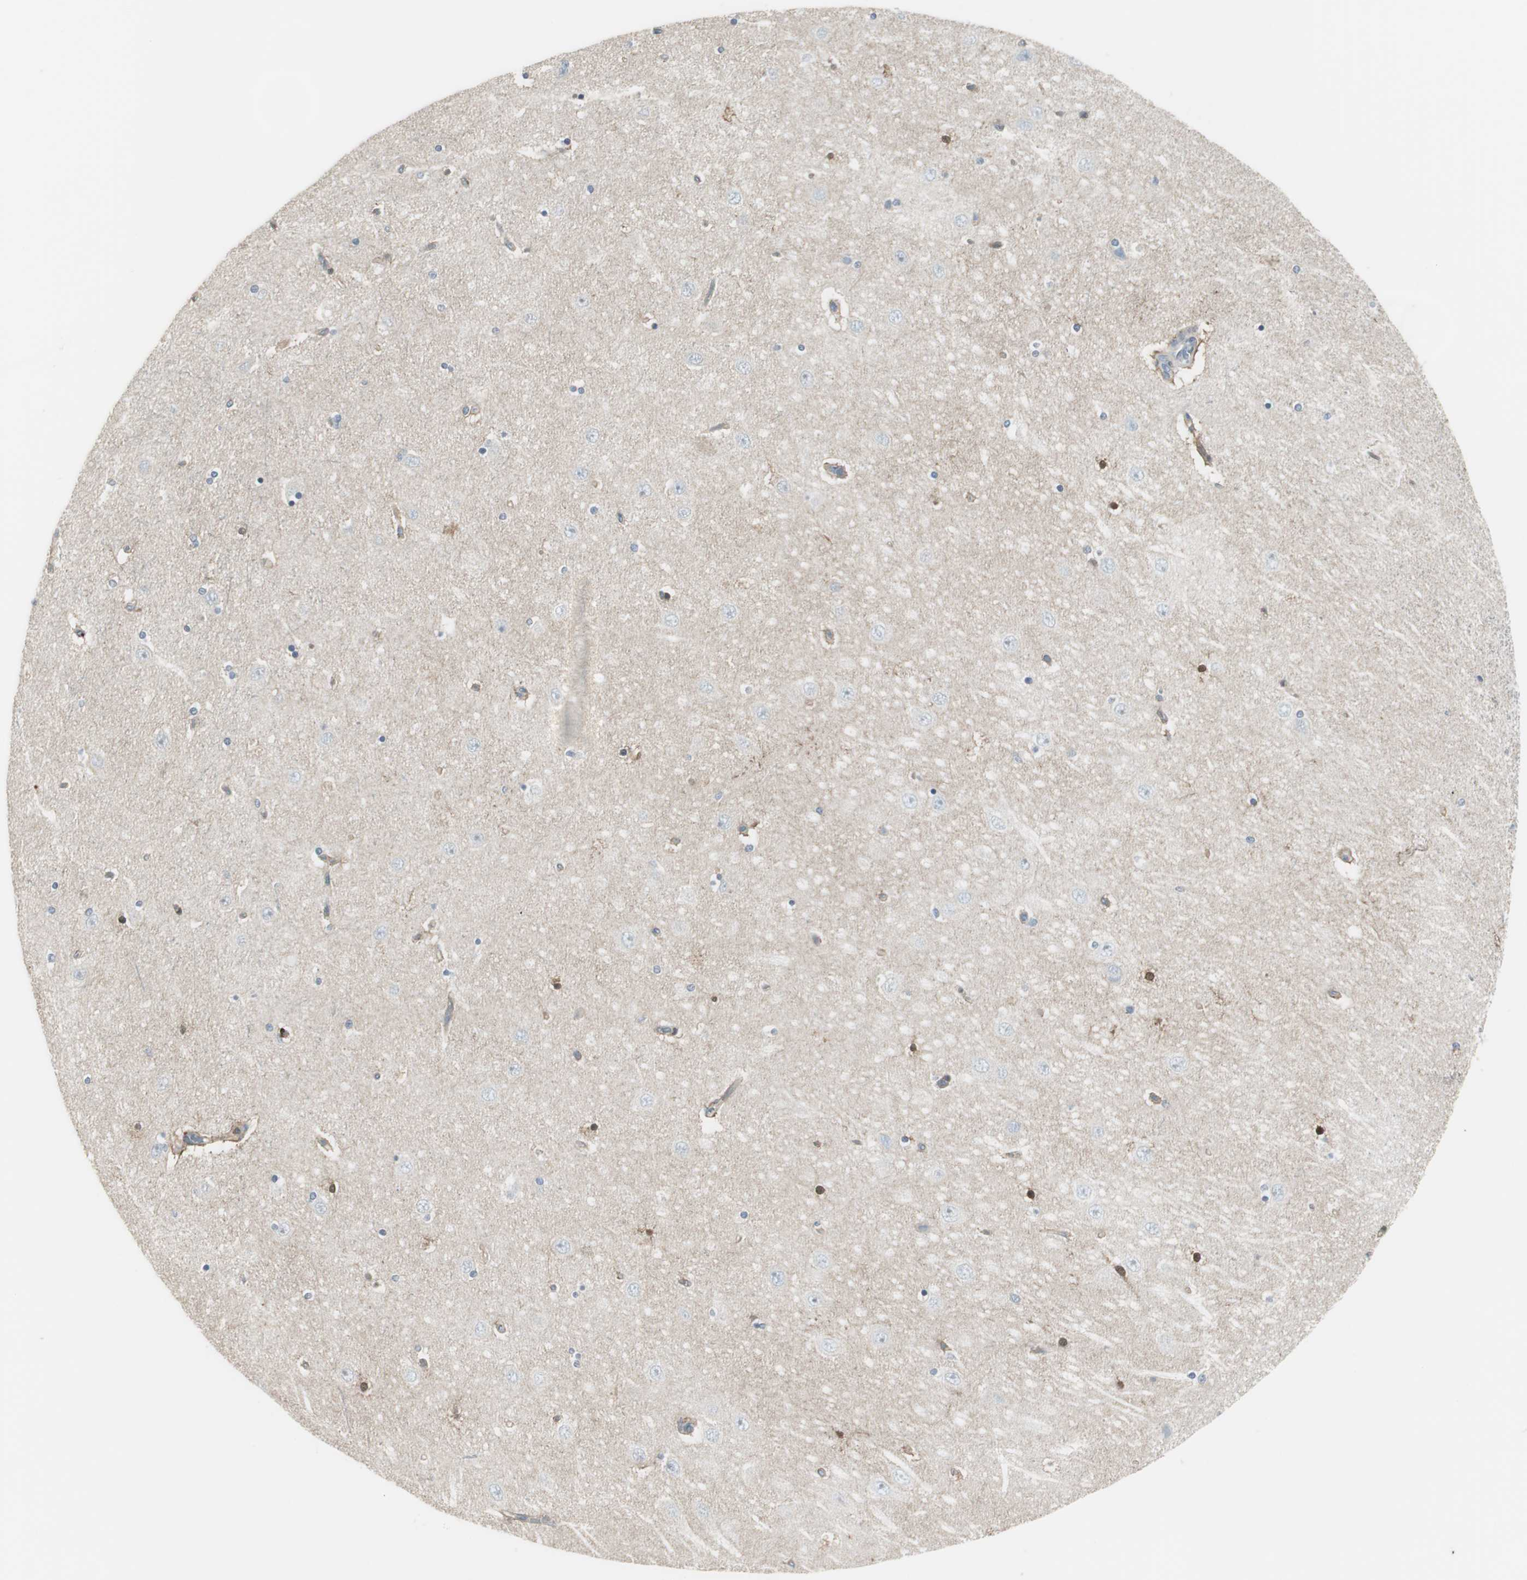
{"staining": {"intensity": "weak", "quantity": "25%-75%", "location": "cytoplasmic/membranous"}, "tissue": "hippocampus", "cell_type": "Glial cells", "image_type": "normal", "snomed": [{"axis": "morphology", "description": "Normal tissue, NOS"}, {"axis": "topography", "description": "Hippocampus"}], "caption": "The histopathology image exhibits immunohistochemical staining of benign hippocampus. There is weak cytoplasmic/membranous expression is seen in approximately 25%-75% of glial cells. Nuclei are stained in blue.", "gene": "SLC9A3R1", "patient": {"sex": "female", "age": 54}}